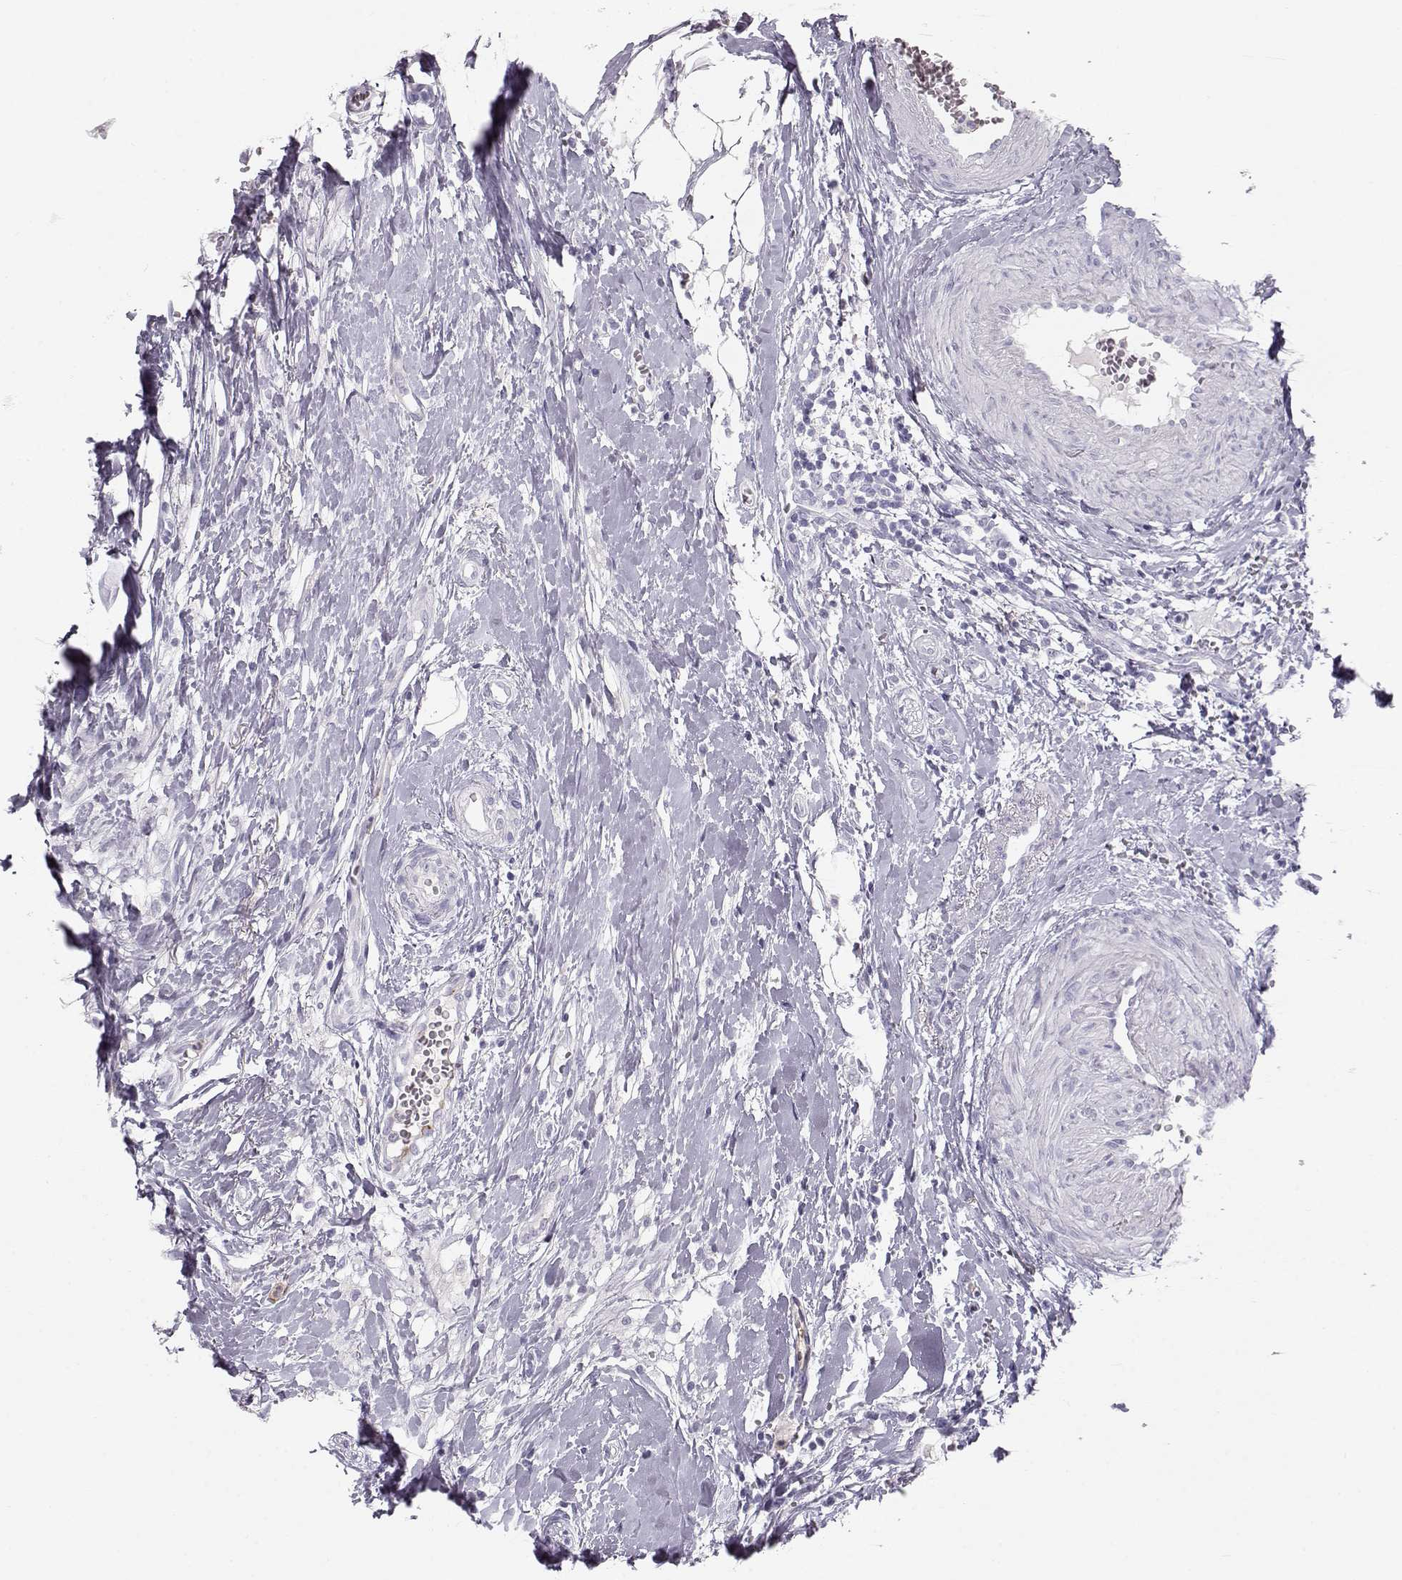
{"staining": {"intensity": "negative", "quantity": "none", "location": "none"}, "tissue": "head and neck cancer", "cell_type": "Tumor cells", "image_type": "cancer", "snomed": [{"axis": "morphology", "description": "Squamous cell carcinoma, NOS"}, {"axis": "morphology", "description": "Squamous cell carcinoma, metastatic, NOS"}, {"axis": "topography", "description": "Oral tissue"}, {"axis": "topography", "description": "Head-Neck"}], "caption": "Immunohistochemistry (IHC) image of squamous cell carcinoma (head and neck) stained for a protein (brown), which reveals no expression in tumor cells.", "gene": "MIP", "patient": {"sex": "female", "age": 85}}